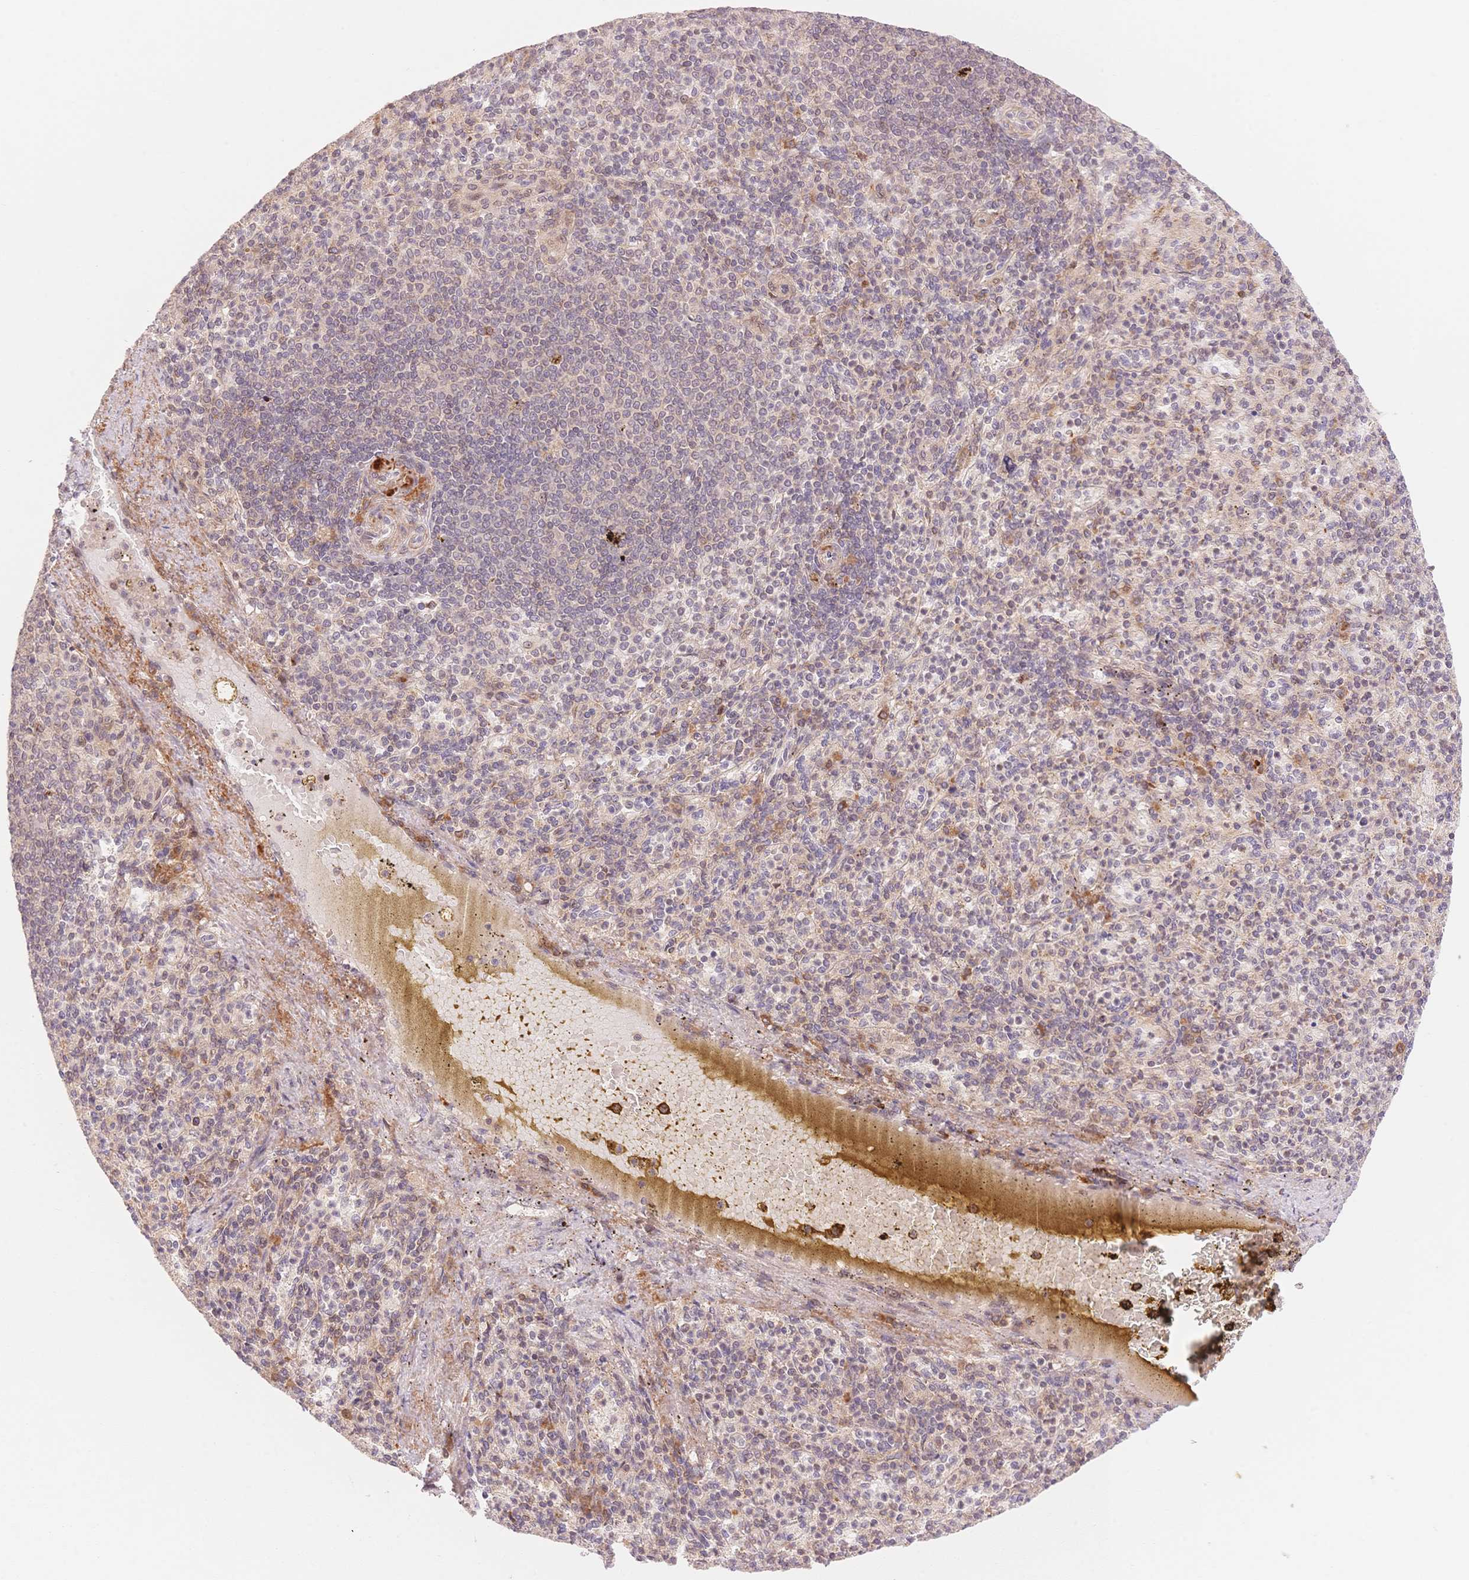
{"staining": {"intensity": "weak", "quantity": "25%-75%", "location": "nuclear"}, "tissue": "spleen", "cell_type": "Cells in red pulp", "image_type": "normal", "snomed": [{"axis": "morphology", "description": "Normal tissue, NOS"}, {"axis": "topography", "description": "Spleen"}], "caption": "High-magnification brightfield microscopy of benign spleen stained with DAB (3,3'-diaminobenzidine) (brown) and counterstained with hematoxylin (blue). cells in red pulp exhibit weak nuclear staining is present in about25%-75% of cells.", "gene": "STK39", "patient": {"sex": "female", "age": 74}}